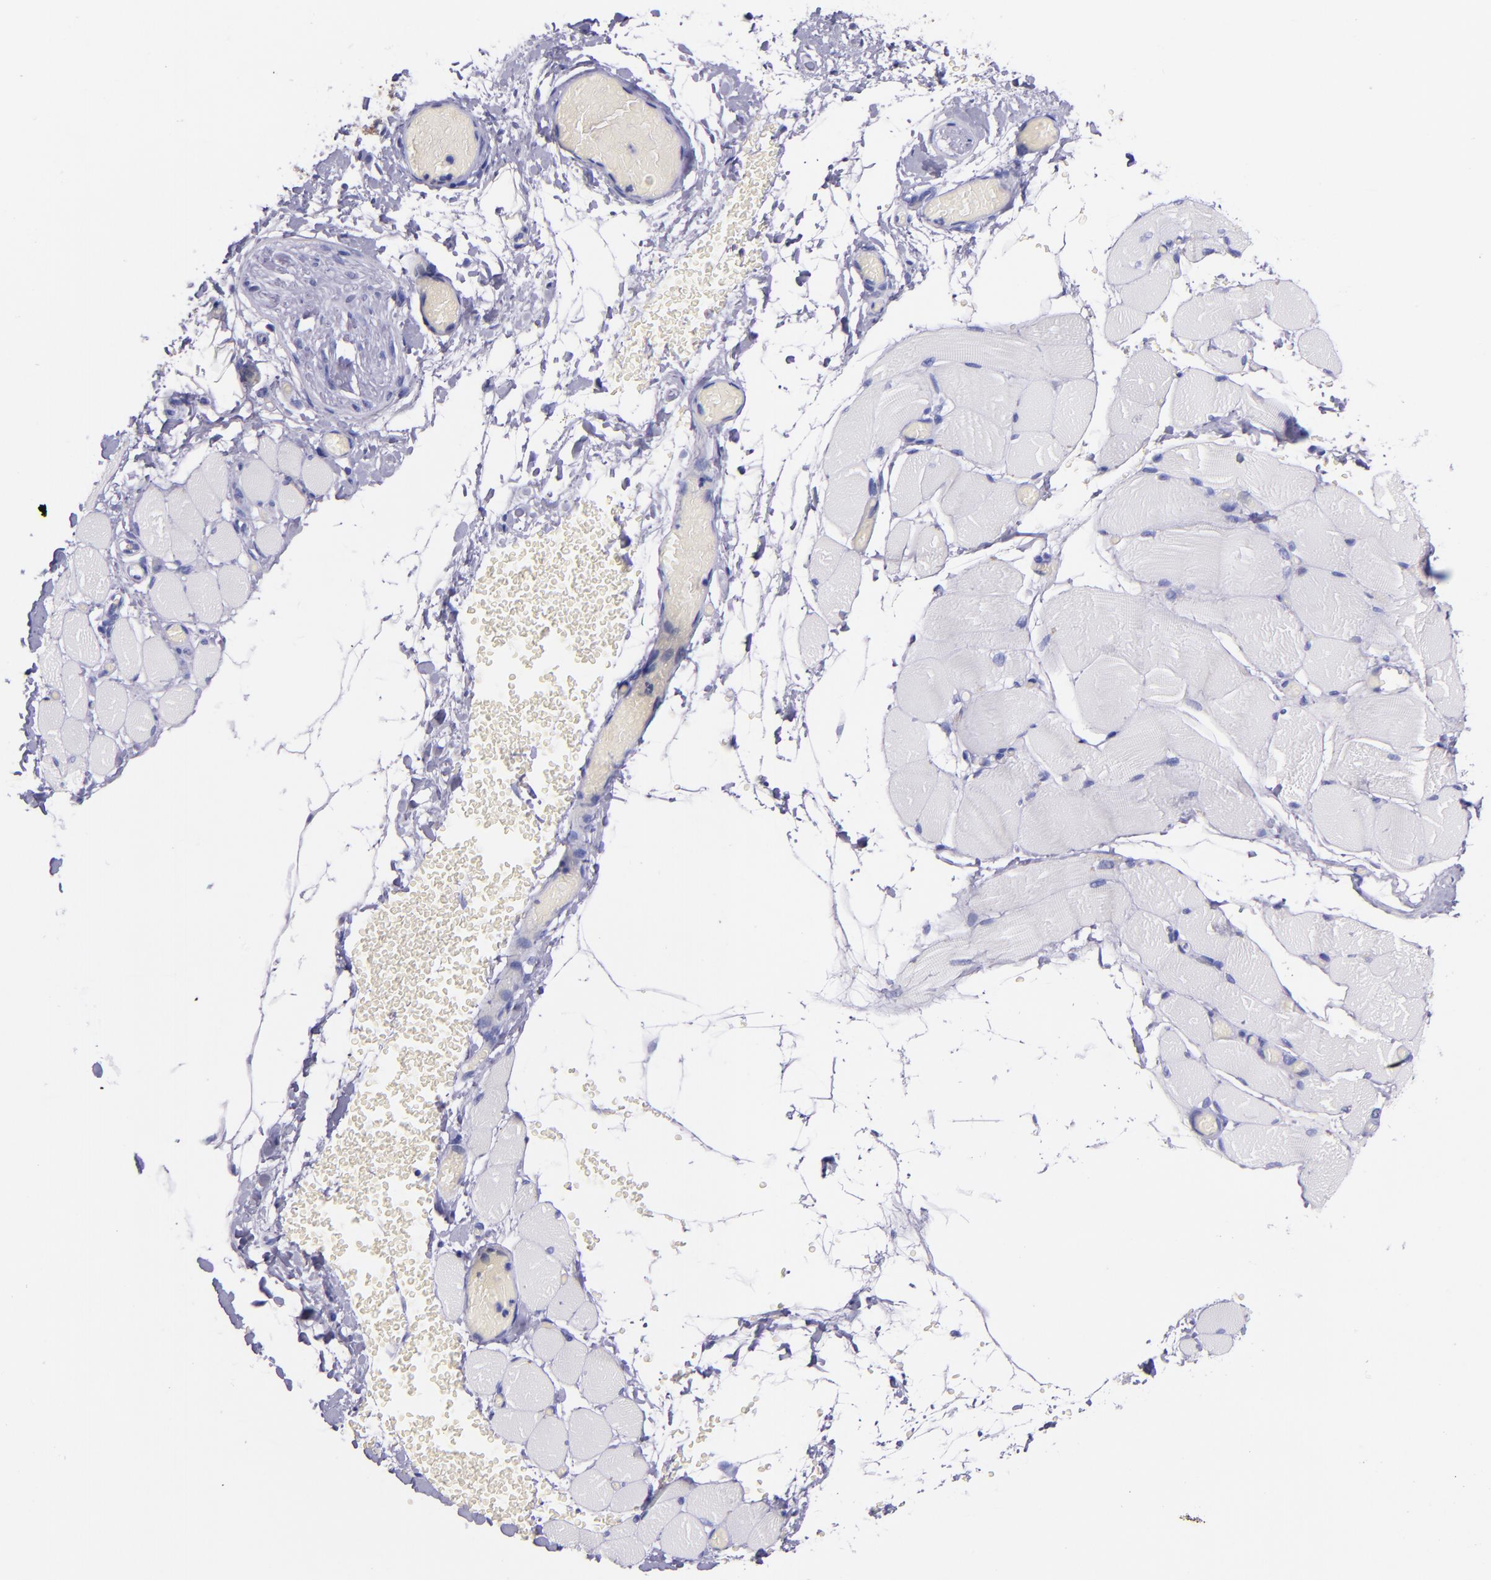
{"staining": {"intensity": "negative", "quantity": "none", "location": "none"}, "tissue": "skeletal muscle", "cell_type": "Myocytes", "image_type": "normal", "snomed": [{"axis": "morphology", "description": "Normal tissue, NOS"}, {"axis": "topography", "description": "Skeletal muscle"}, {"axis": "topography", "description": "Soft tissue"}], "caption": "Skeletal muscle was stained to show a protein in brown. There is no significant positivity in myocytes. The staining is performed using DAB brown chromogen with nuclei counter-stained in using hematoxylin.", "gene": "SLPI", "patient": {"sex": "female", "age": 58}}